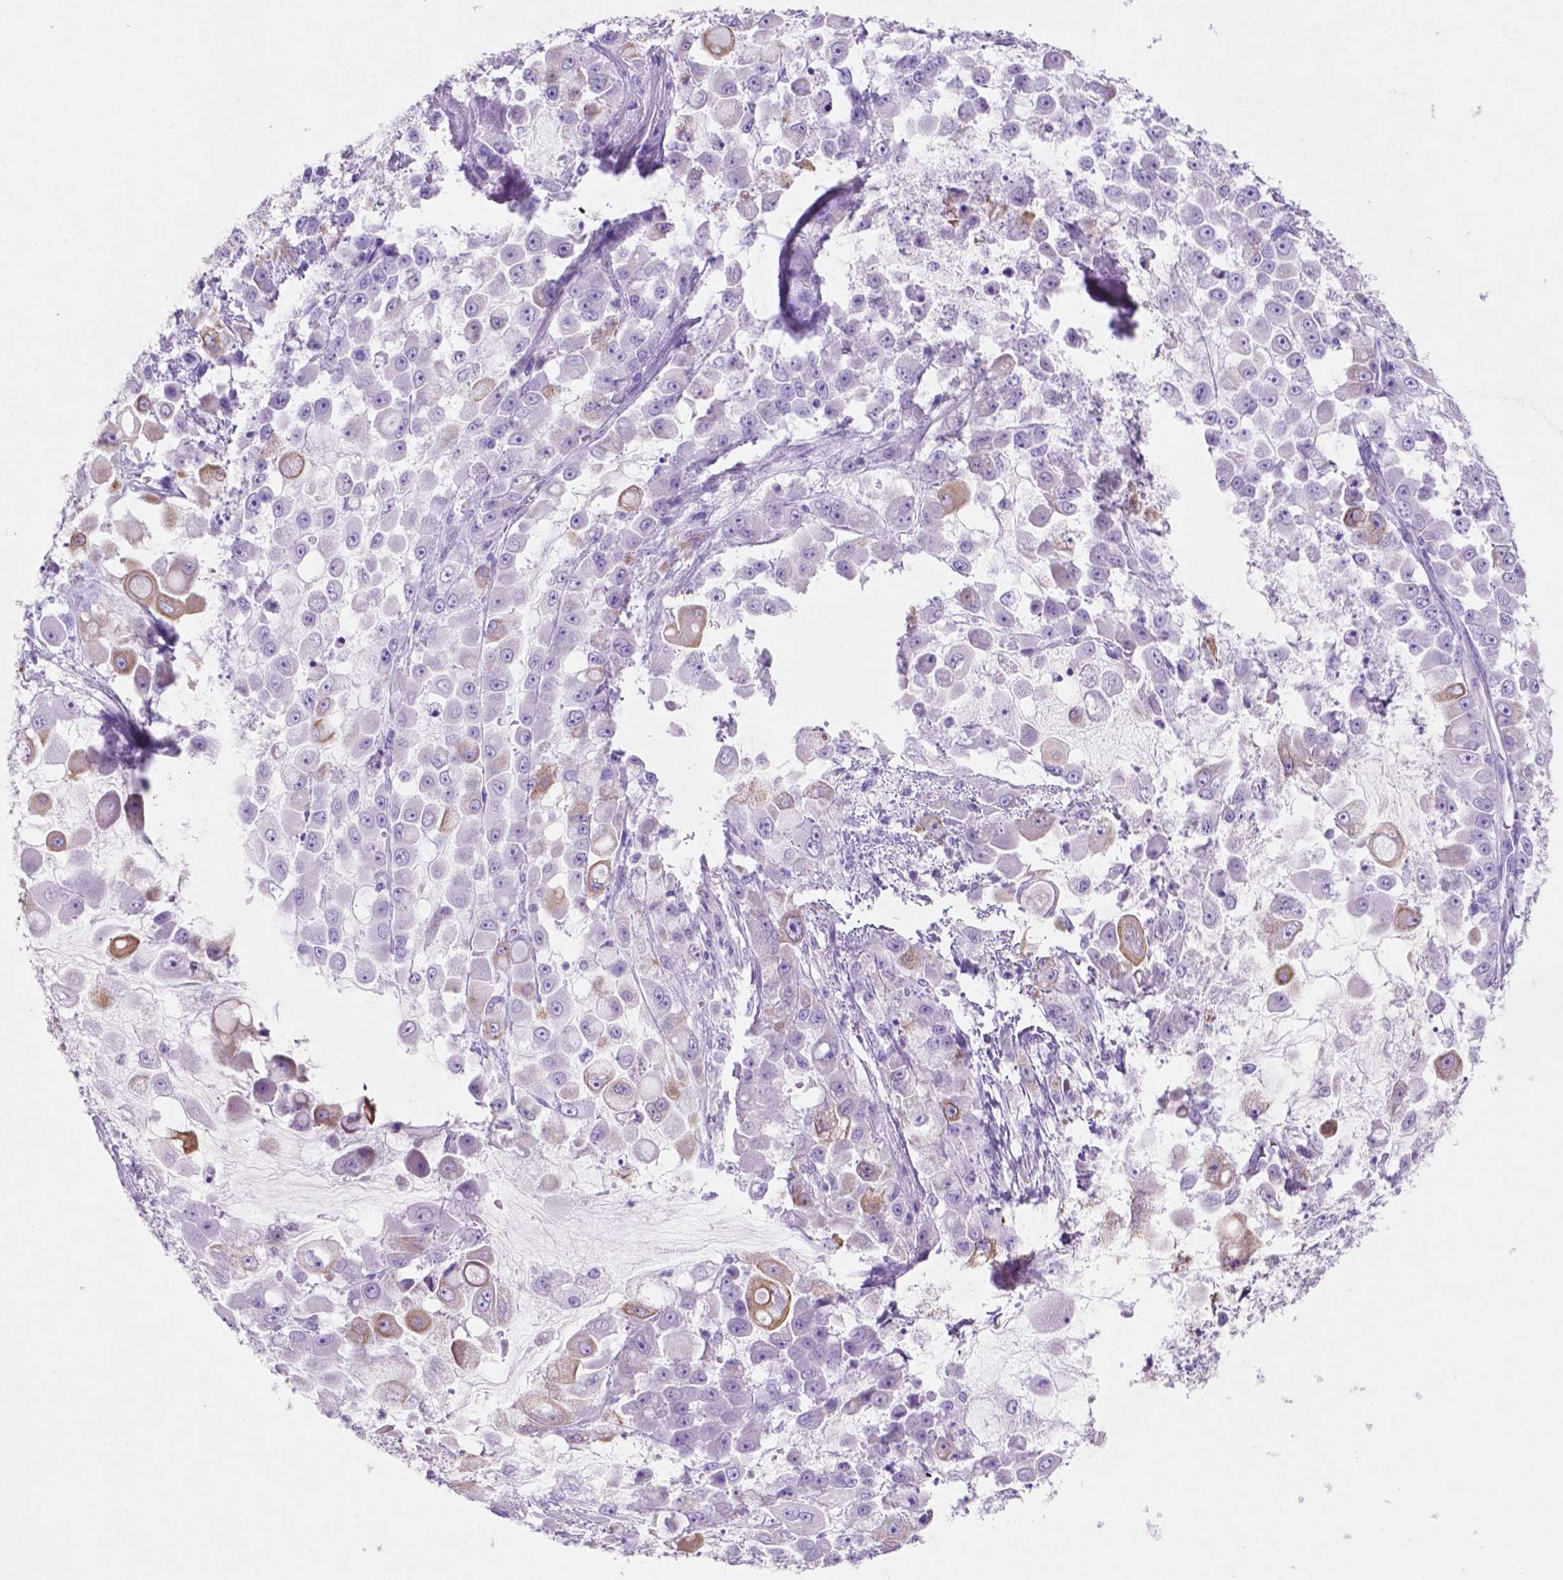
{"staining": {"intensity": "weak", "quantity": "<25%", "location": "cytoplasmic/membranous"}, "tissue": "stomach cancer", "cell_type": "Tumor cells", "image_type": "cancer", "snomed": [{"axis": "morphology", "description": "Adenocarcinoma, NOS"}, {"axis": "topography", "description": "Stomach"}], "caption": "An image of human stomach cancer (adenocarcinoma) is negative for staining in tumor cells. (Stains: DAB immunohistochemistry with hematoxylin counter stain, Microscopy: brightfield microscopy at high magnification).", "gene": "POU4F1", "patient": {"sex": "female", "age": 76}}